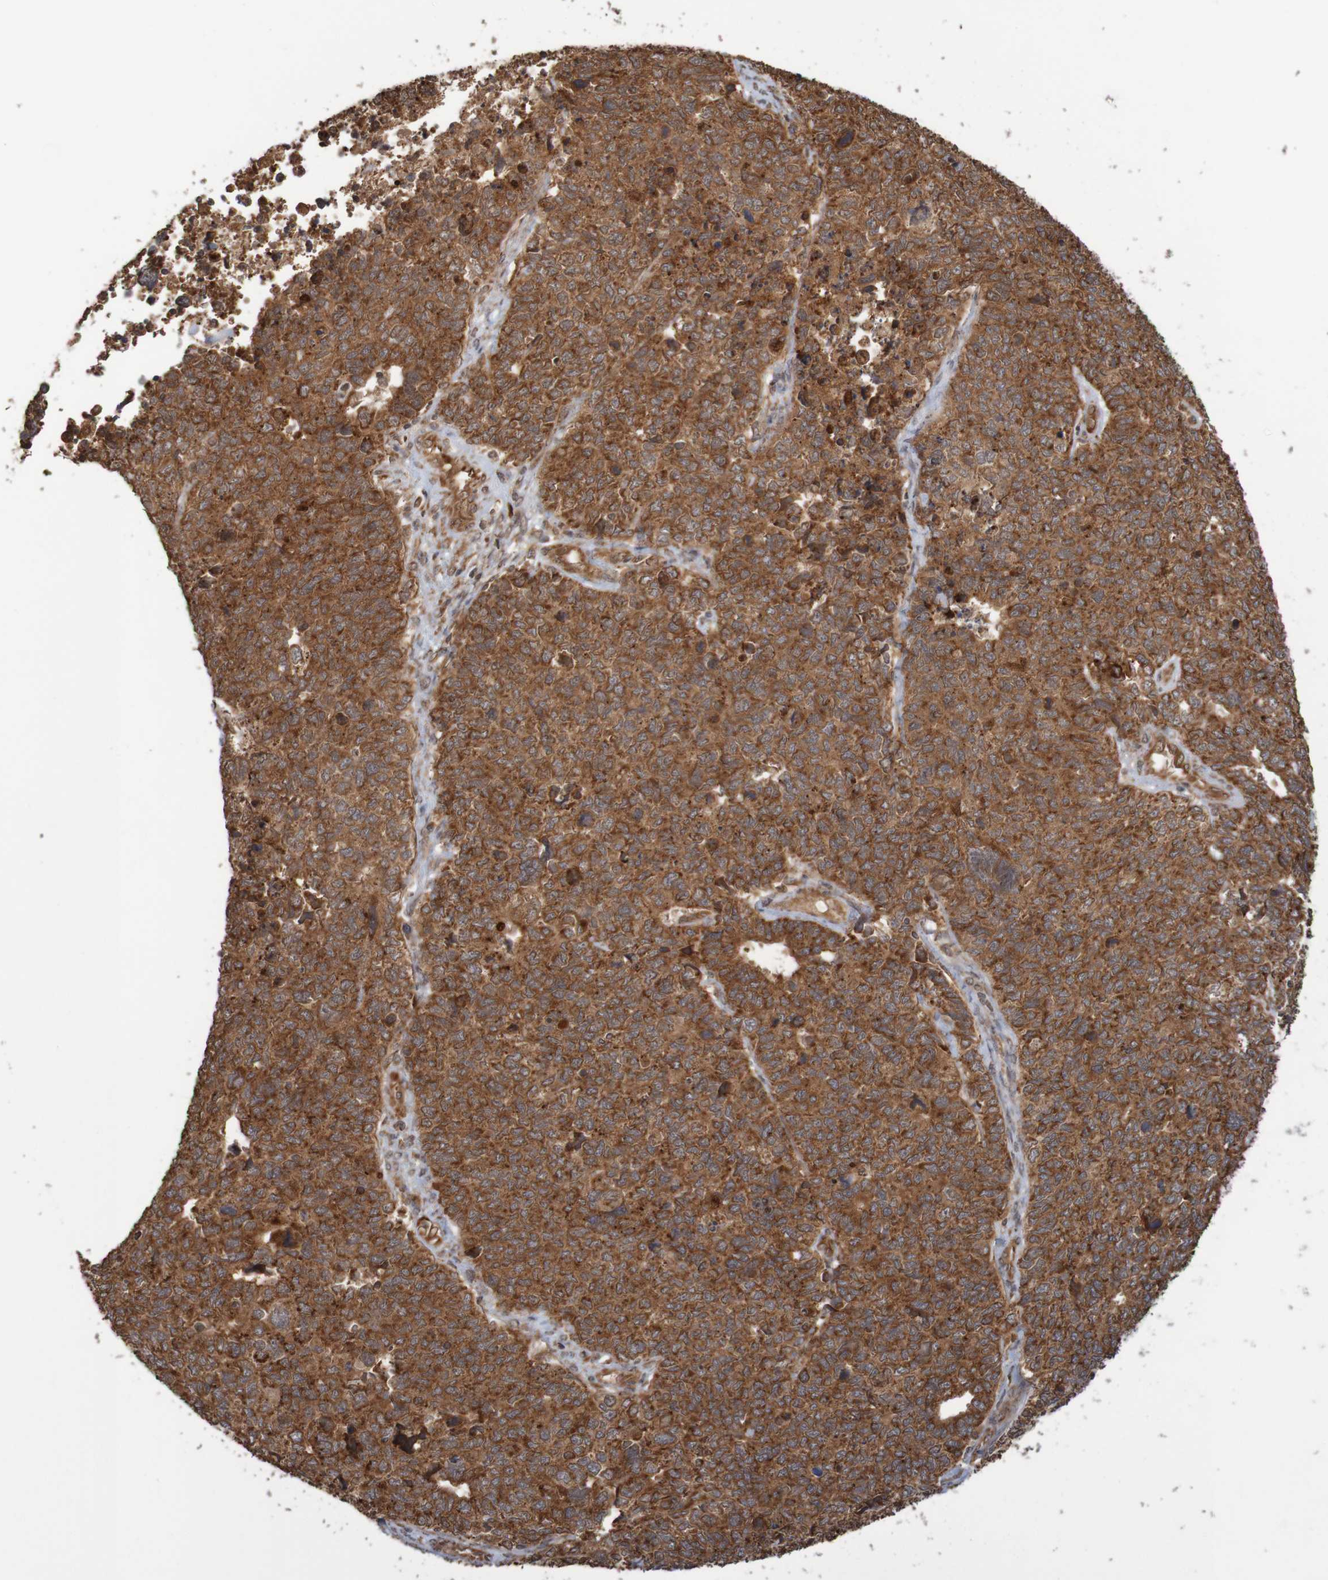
{"staining": {"intensity": "strong", "quantity": ">75%", "location": "cytoplasmic/membranous"}, "tissue": "cervical cancer", "cell_type": "Tumor cells", "image_type": "cancer", "snomed": [{"axis": "morphology", "description": "Squamous cell carcinoma, NOS"}, {"axis": "topography", "description": "Cervix"}], "caption": "Protein staining by IHC exhibits strong cytoplasmic/membranous positivity in about >75% of tumor cells in cervical cancer (squamous cell carcinoma).", "gene": "MRPL52", "patient": {"sex": "female", "age": 63}}